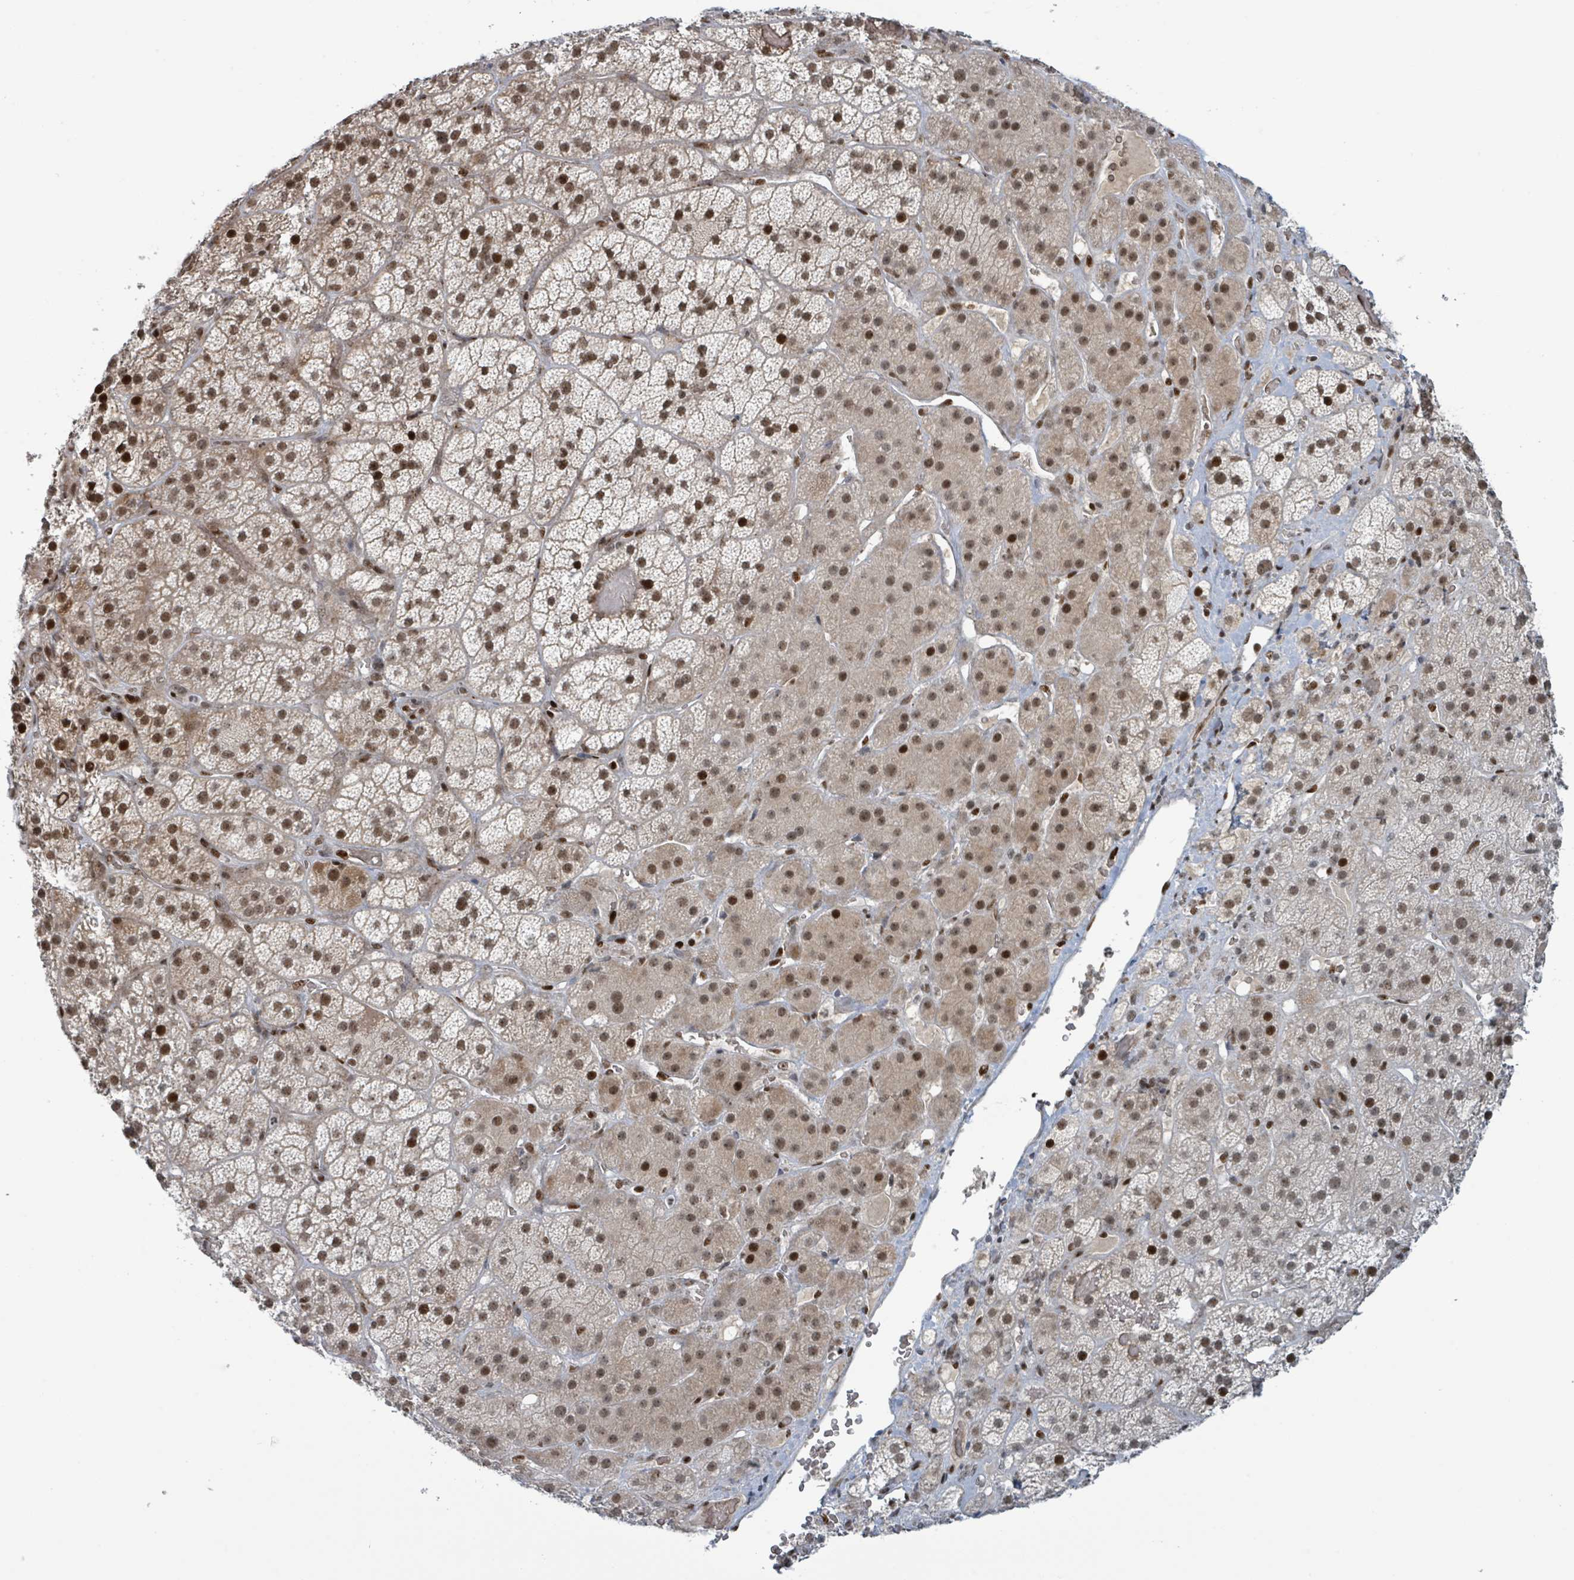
{"staining": {"intensity": "strong", "quantity": "25%-75%", "location": "nuclear"}, "tissue": "adrenal gland", "cell_type": "Glandular cells", "image_type": "normal", "snomed": [{"axis": "morphology", "description": "Normal tissue, NOS"}, {"axis": "topography", "description": "Adrenal gland"}], "caption": "The micrograph exhibits immunohistochemical staining of unremarkable adrenal gland. There is strong nuclear expression is present in about 25%-75% of glandular cells.", "gene": "KLF3", "patient": {"sex": "male", "age": 57}}